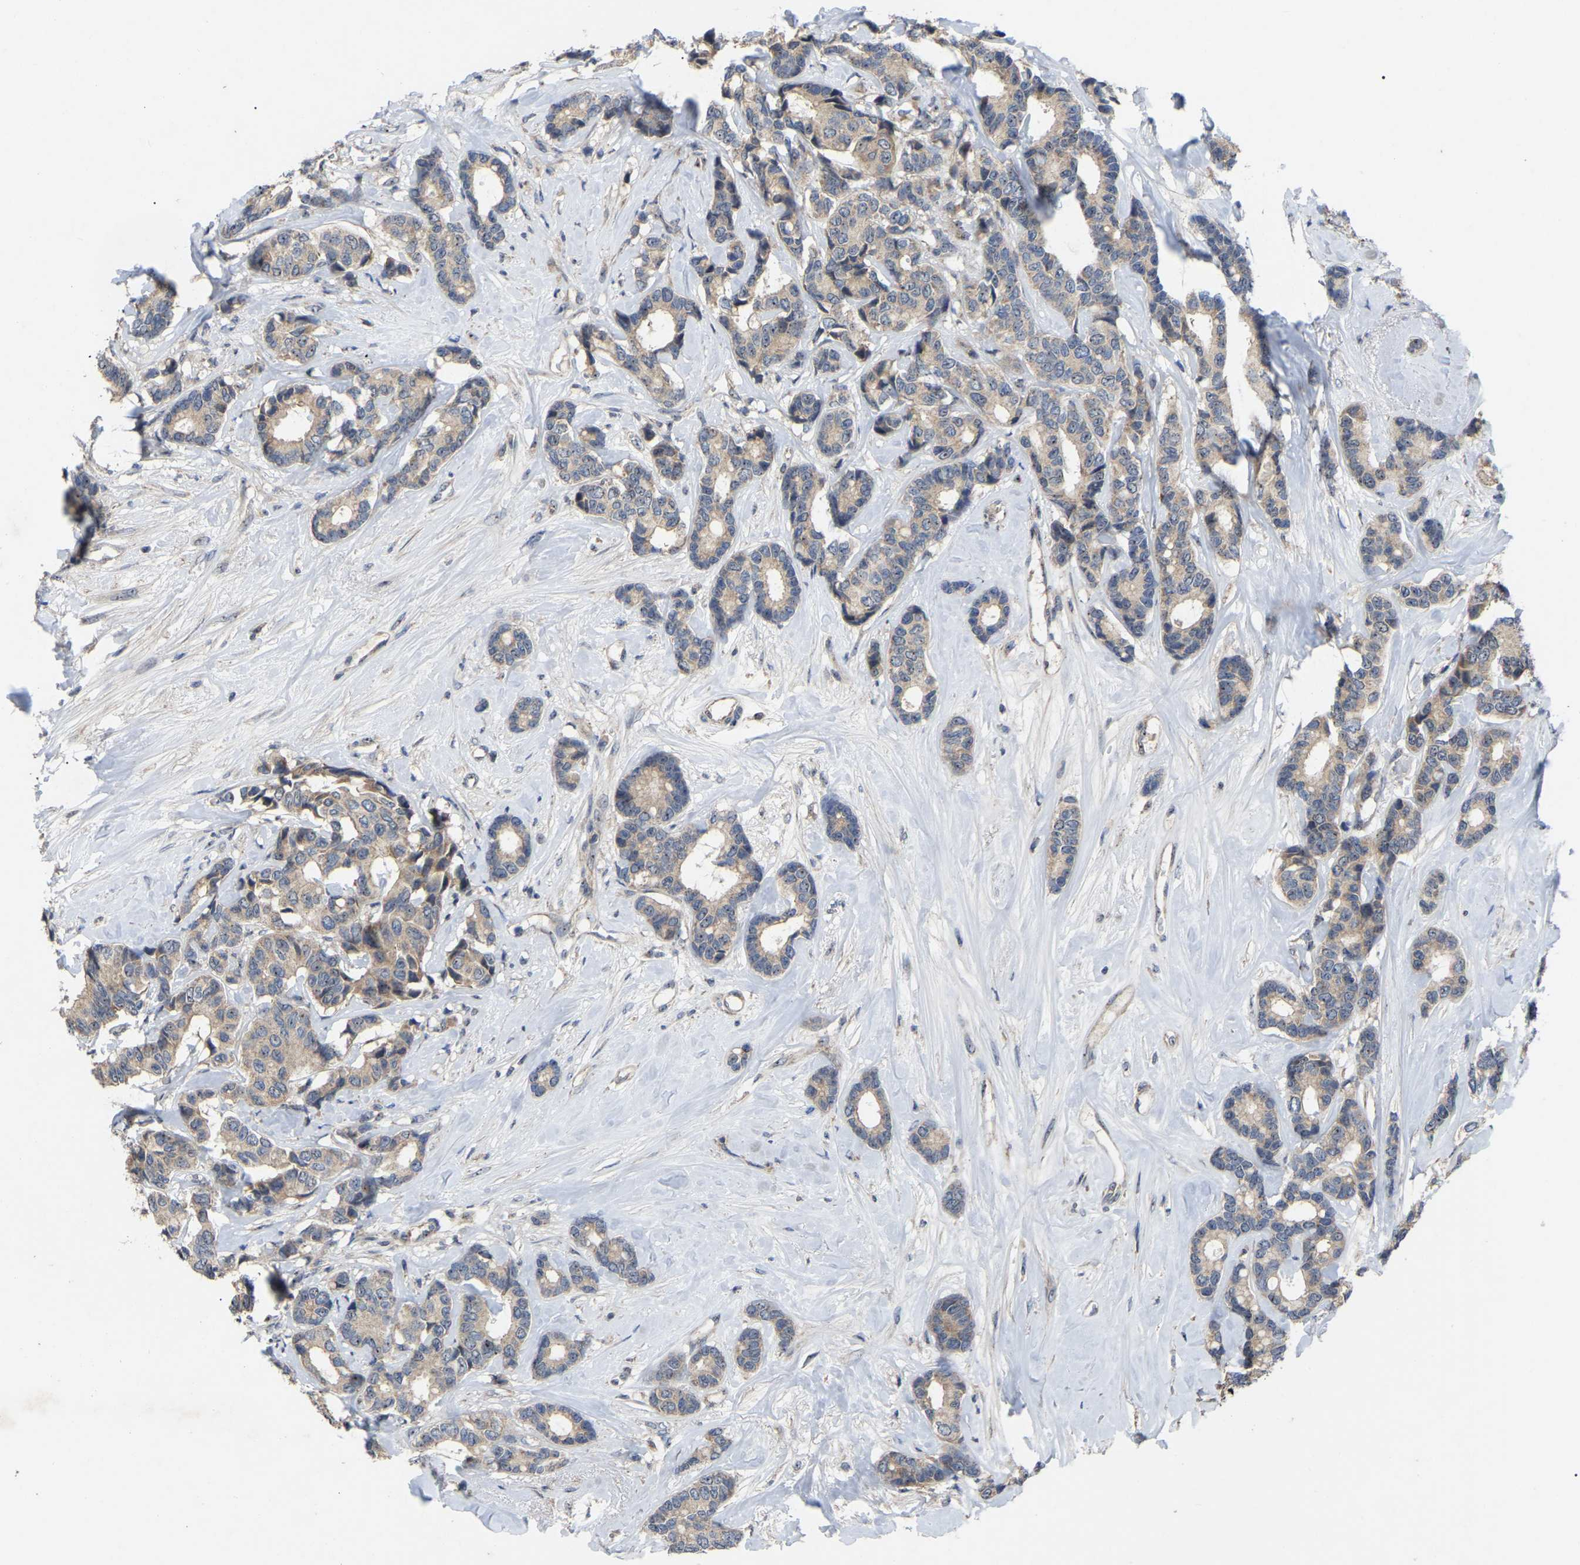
{"staining": {"intensity": "weak", "quantity": ">75%", "location": "cytoplasmic/membranous"}, "tissue": "breast cancer", "cell_type": "Tumor cells", "image_type": "cancer", "snomed": [{"axis": "morphology", "description": "Duct carcinoma"}, {"axis": "topography", "description": "Breast"}], "caption": "Protein expression by IHC demonstrates weak cytoplasmic/membranous expression in approximately >75% of tumor cells in breast cancer (infiltrating ductal carcinoma).", "gene": "NOP53", "patient": {"sex": "female", "age": 87}}